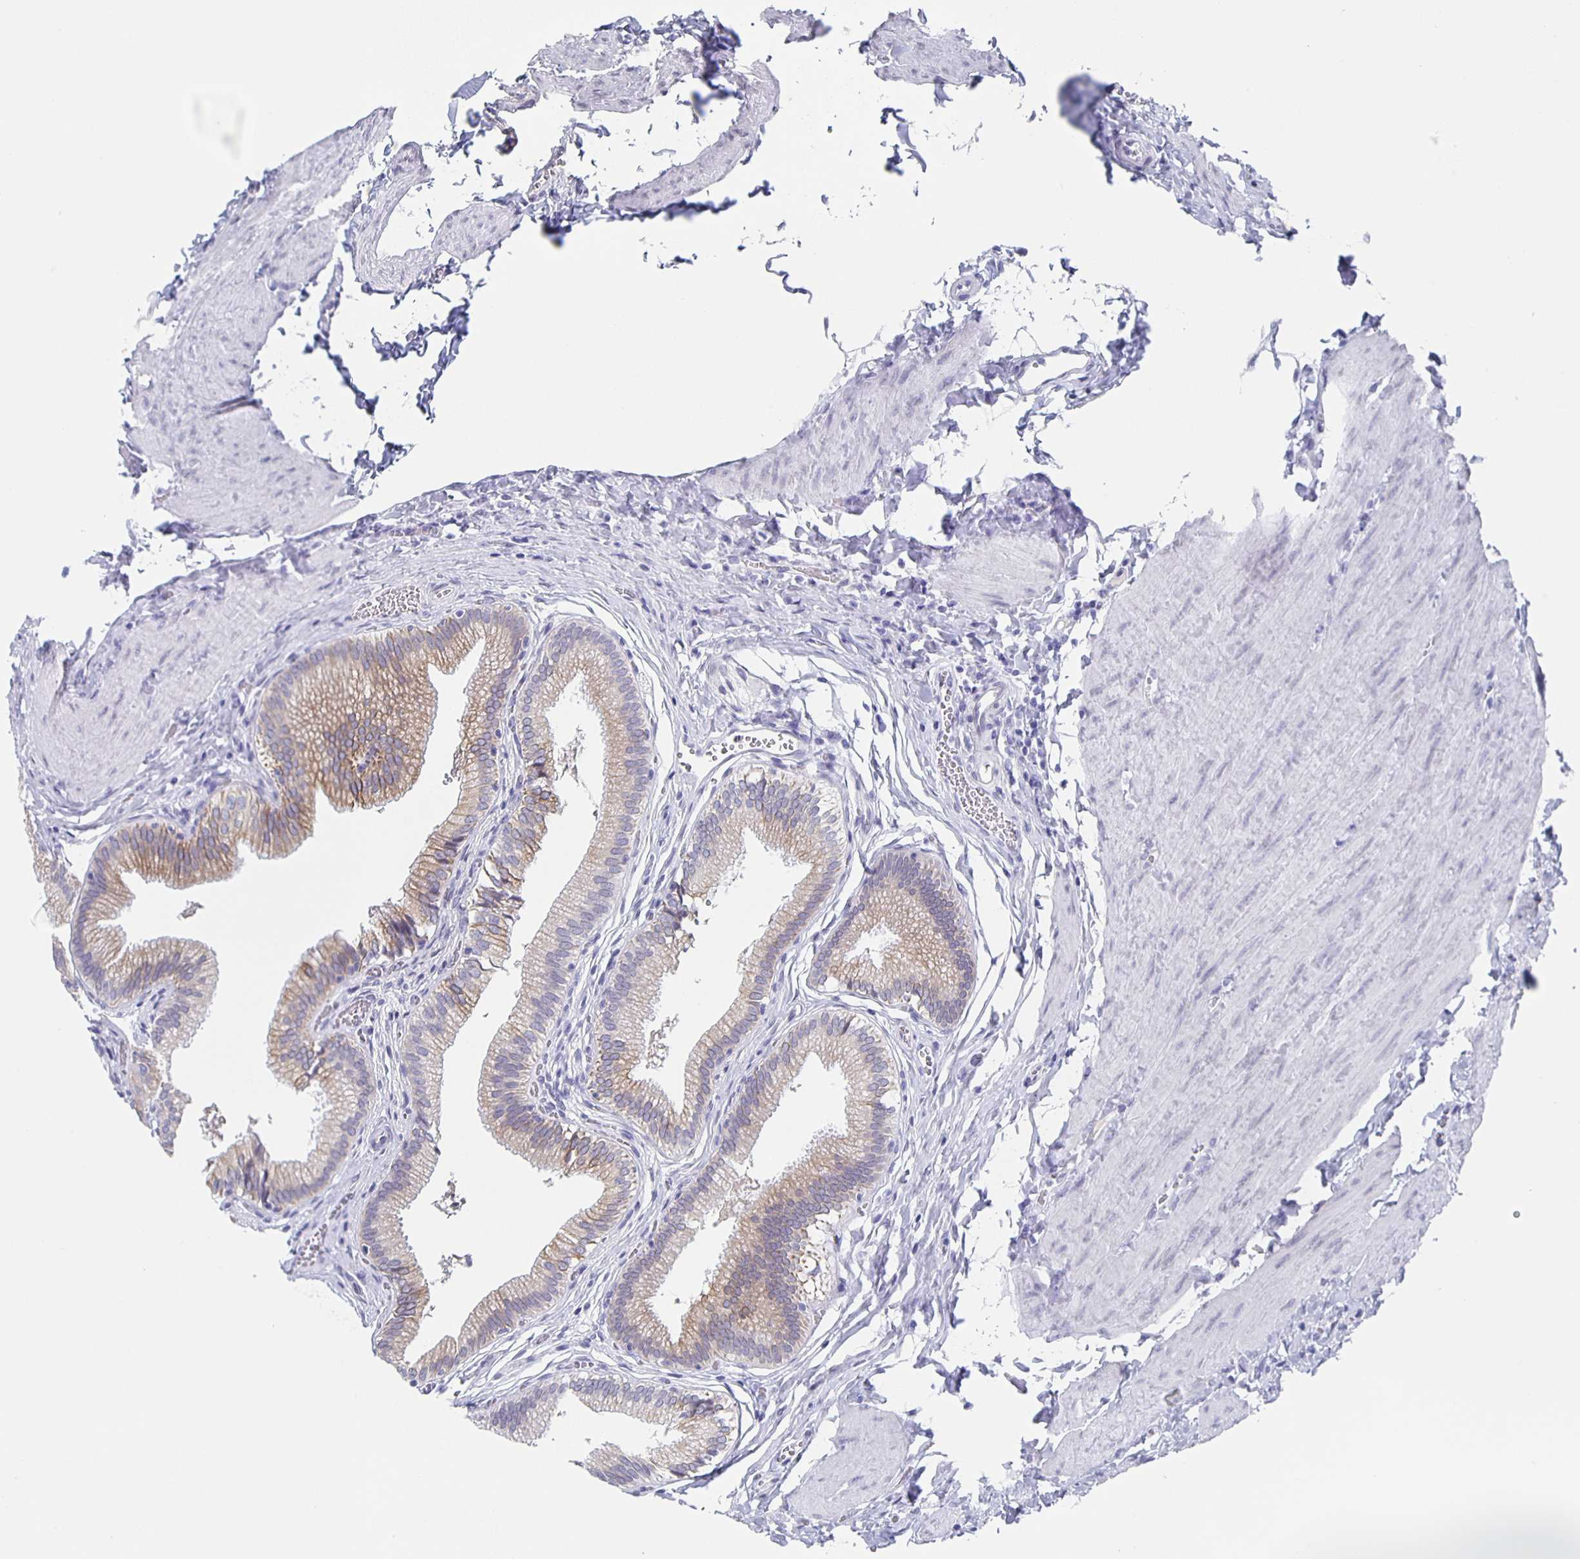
{"staining": {"intensity": "moderate", "quantity": "25%-75%", "location": "cytoplasmic/membranous"}, "tissue": "gallbladder", "cell_type": "Glandular cells", "image_type": "normal", "snomed": [{"axis": "morphology", "description": "Normal tissue, NOS"}, {"axis": "topography", "description": "Gallbladder"}, {"axis": "topography", "description": "Peripheral nerve tissue"}], "caption": "Brown immunohistochemical staining in unremarkable gallbladder exhibits moderate cytoplasmic/membranous expression in about 25%-75% of glandular cells. (Brightfield microscopy of DAB IHC at high magnification).", "gene": "CCDC17", "patient": {"sex": "male", "age": 17}}